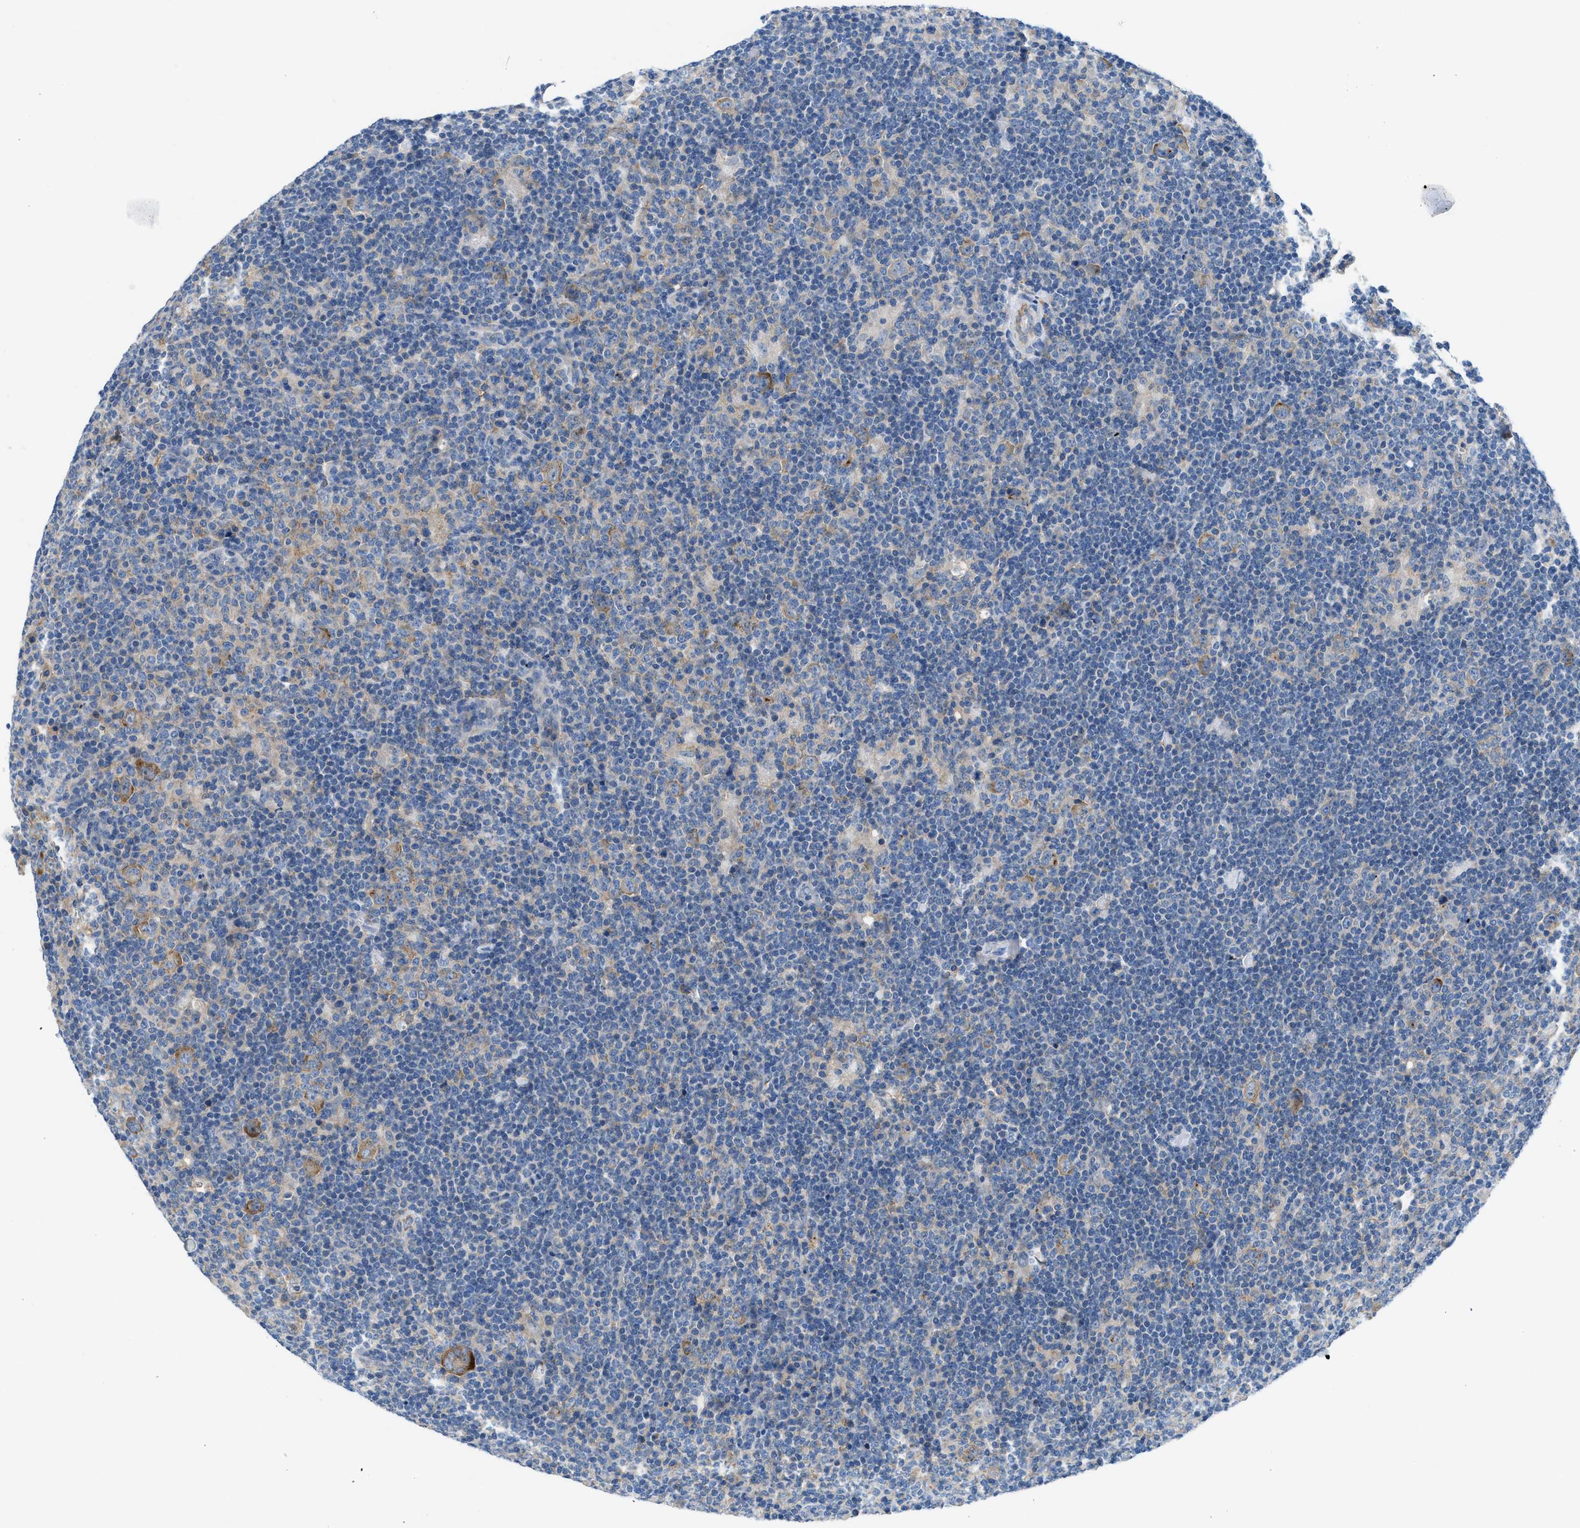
{"staining": {"intensity": "moderate", "quantity": "25%-75%", "location": "cytoplasmic/membranous"}, "tissue": "lymphoma", "cell_type": "Tumor cells", "image_type": "cancer", "snomed": [{"axis": "morphology", "description": "Hodgkin's disease, NOS"}, {"axis": "topography", "description": "Lymph node"}], "caption": "This photomicrograph exhibits immunohistochemistry (IHC) staining of Hodgkin's disease, with medium moderate cytoplasmic/membranous staining in about 25%-75% of tumor cells.", "gene": "BNC2", "patient": {"sex": "female", "age": 57}}